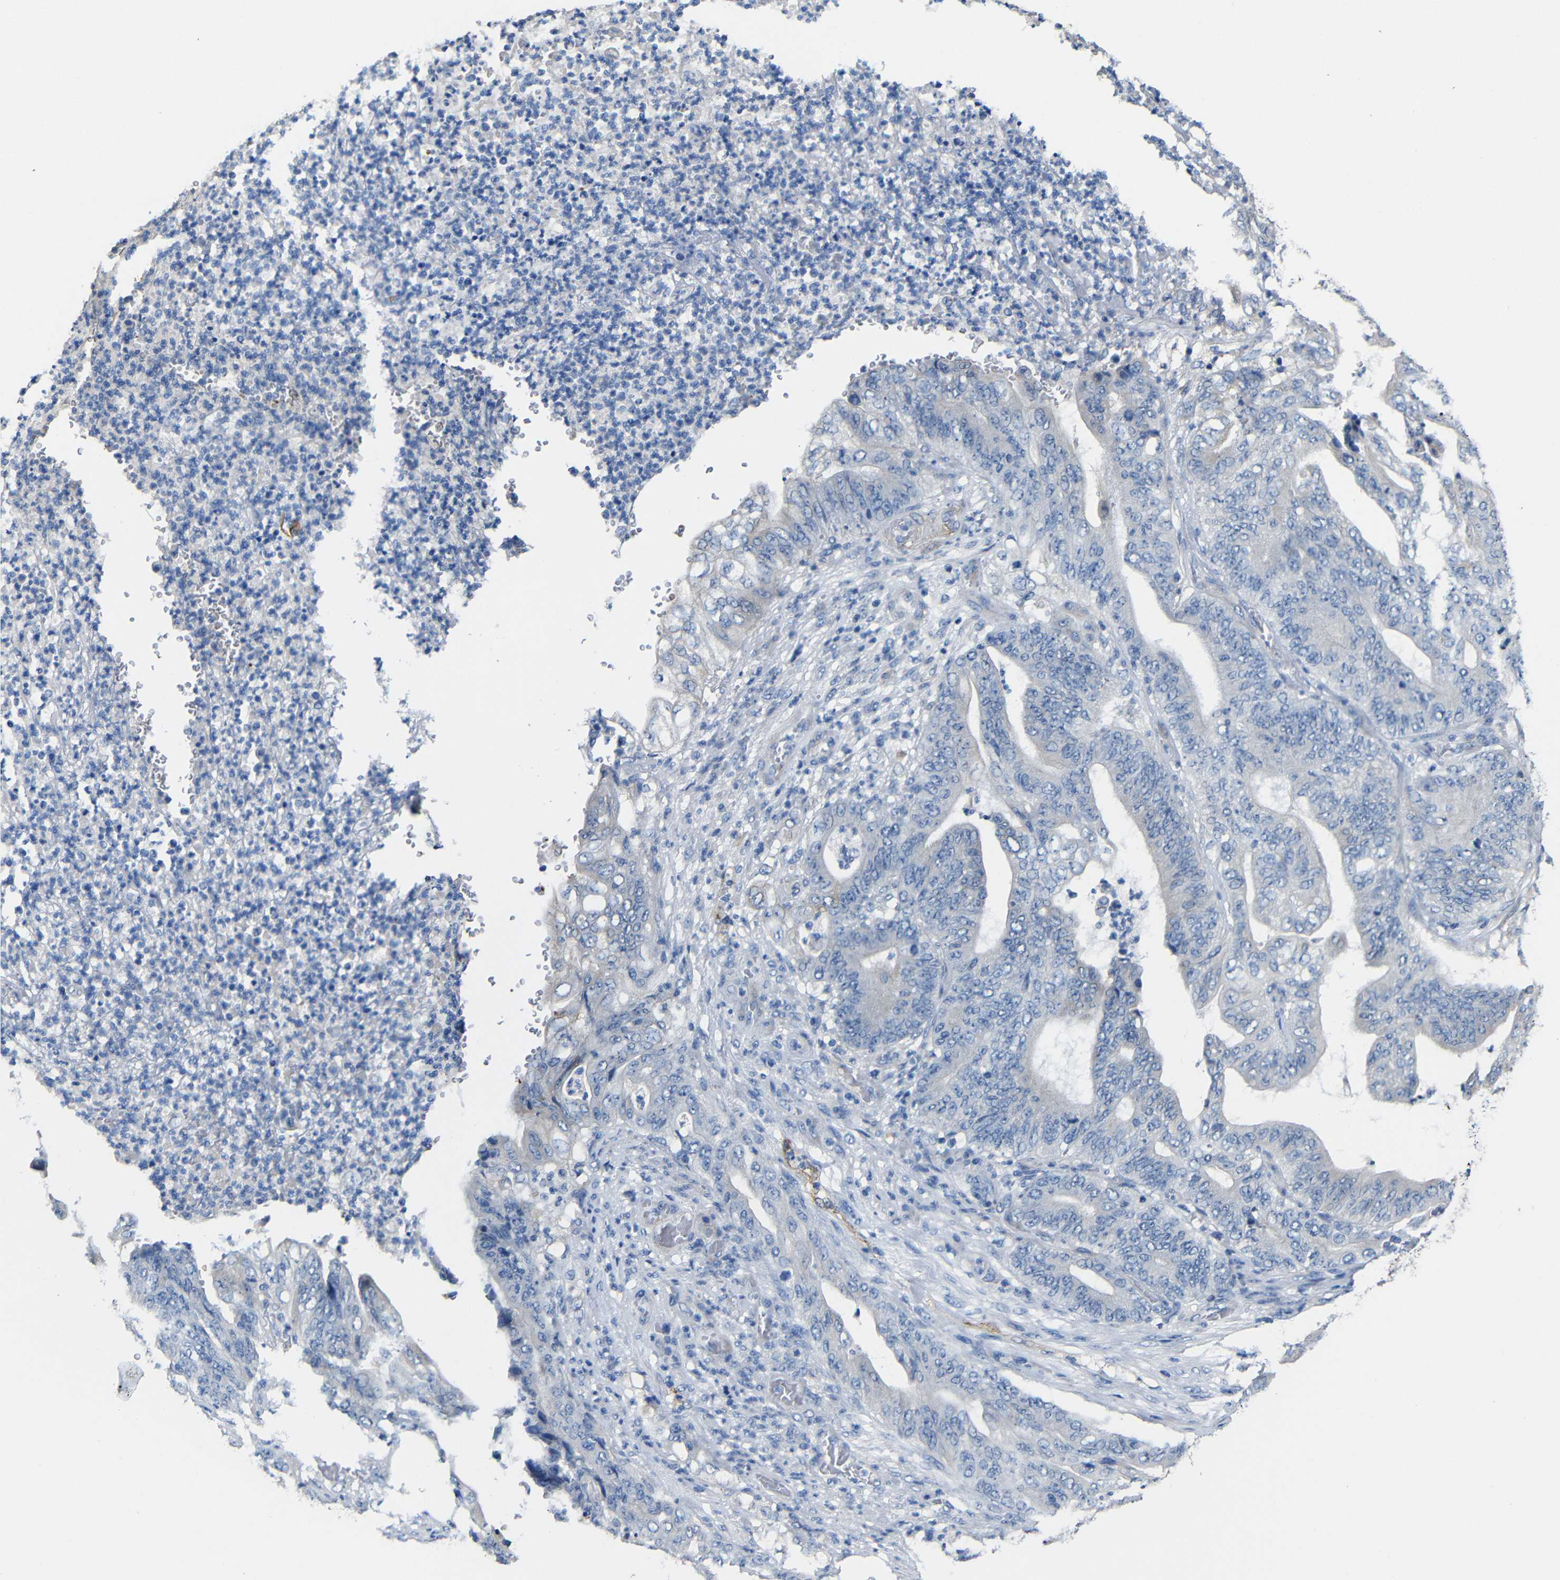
{"staining": {"intensity": "negative", "quantity": "none", "location": "none"}, "tissue": "stomach cancer", "cell_type": "Tumor cells", "image_type": "cancer", "snomed": [{"axis": "morphology", "description": "Adenocarcinoma, NOS"}, {"axis": "topography", "description": "Stomach"}], "caption": "Immunohistochemistry image of human stomach adenocarcinoma stained for a protein (brown), which displays no positivity in tumor cells.", "gene": "ACKR2", "patient": {"sex": "female", "age": 73}}